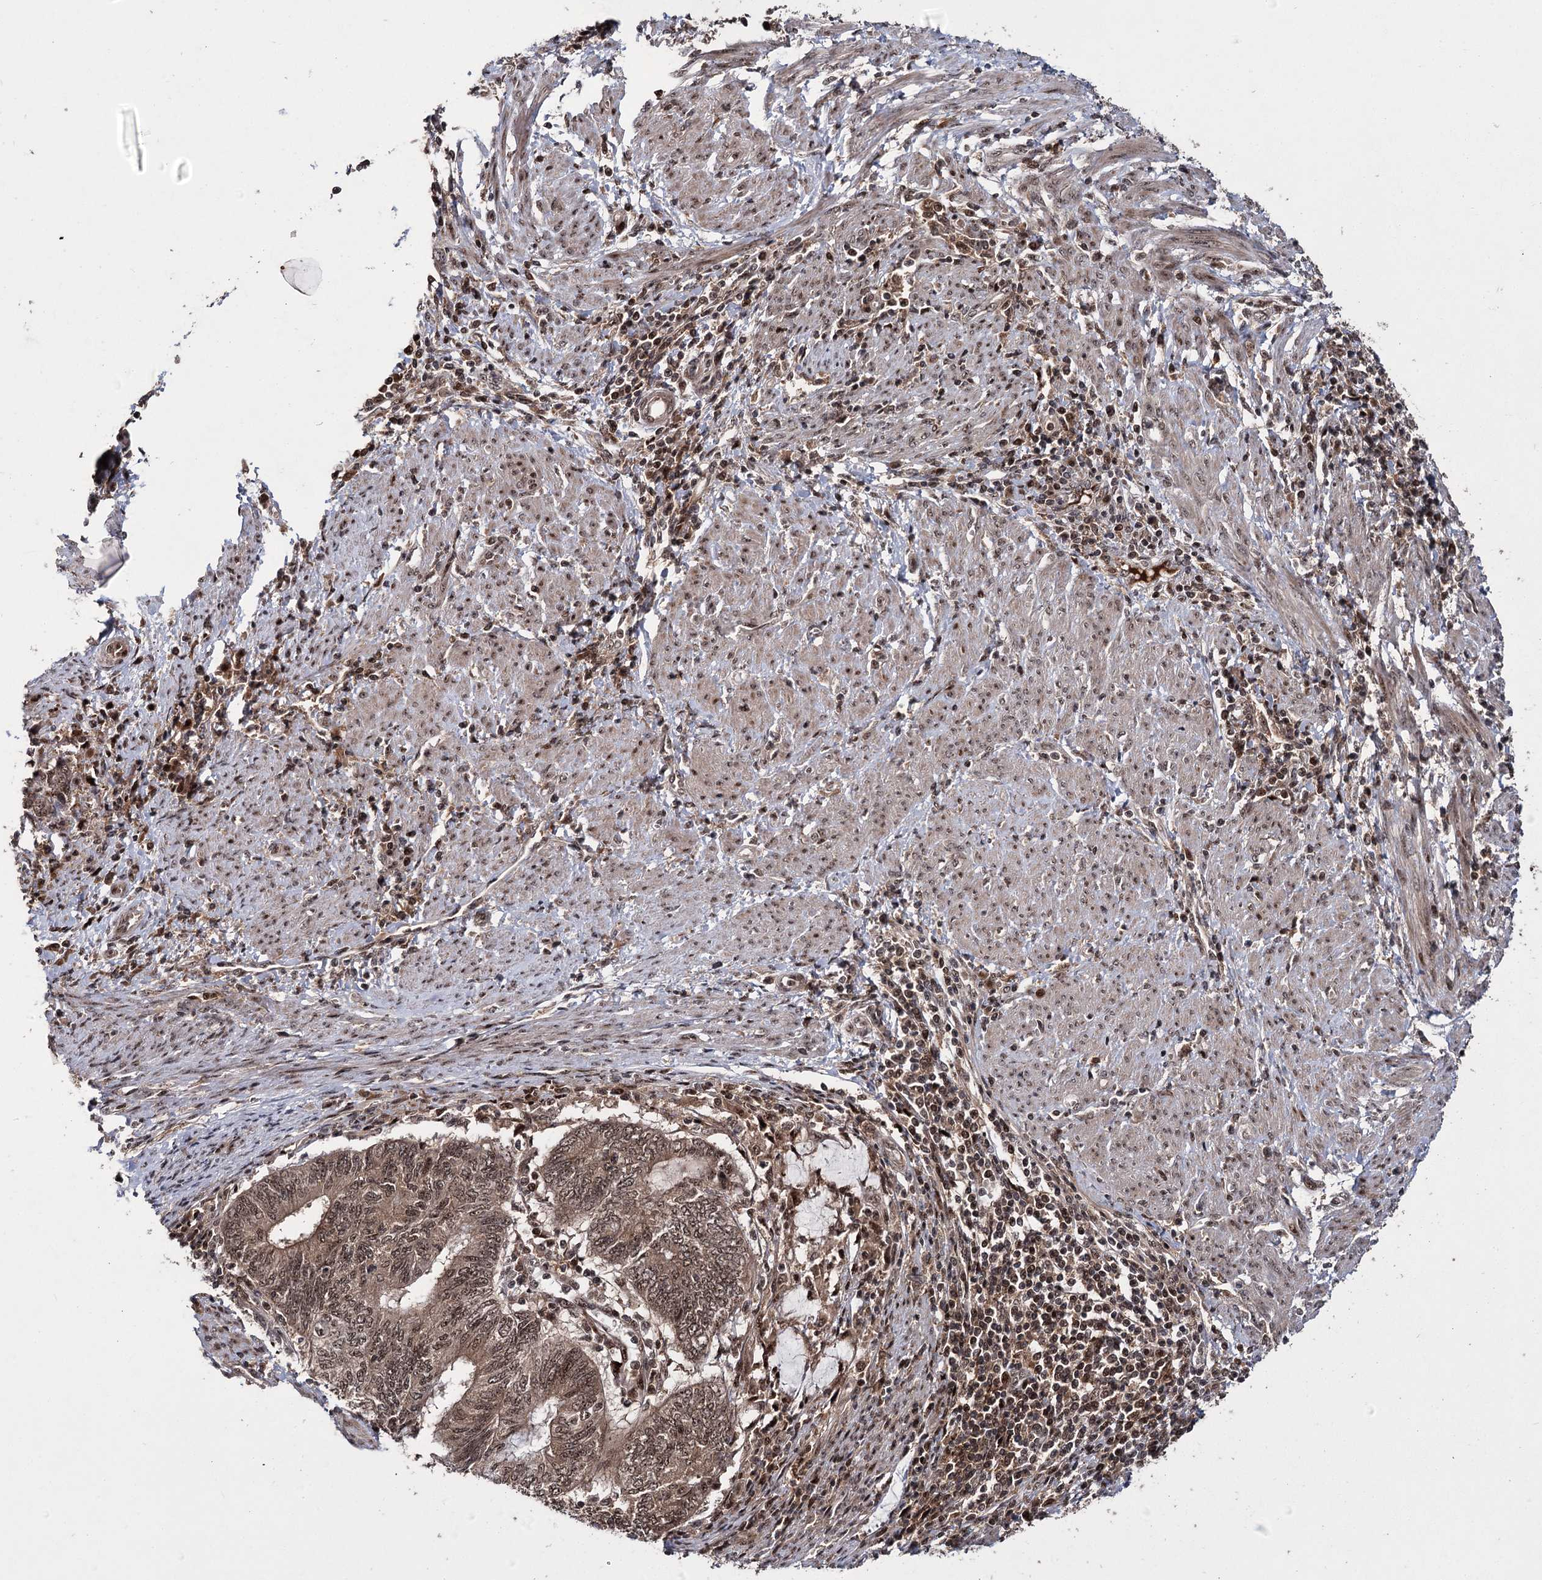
{"staining": {"intensity": "strong", "quantity": ">75%", "location": "cytoplasmic/membranous,nuclear"}, "tissue": "endometrial cancer", "cell_type": "Tumor cells", "image_type": "cancer", "snomed": [{"axis": "morphology", "description": "Adenocarcinoma, NOS"}, {"axis": "topography", "description": "Uterus"}, {"axis": "topography", "description": "Endometrium"}], "caption": "Adenocarcinoma (endometrial) was stained to show a protein in brown. There is high levels of strong cytoplasmic/membranous and nuclear expression in about >75% of tumor cells. The staining was performed using DAB (3,3'-diaminobenzidine) to visualize the protein expression in brown, while the nuclei were stained in blue with hematoxylin (Magnification: 20x).", "gene": "MKNK2", "patient": {"sex": "female", "age": 70}}